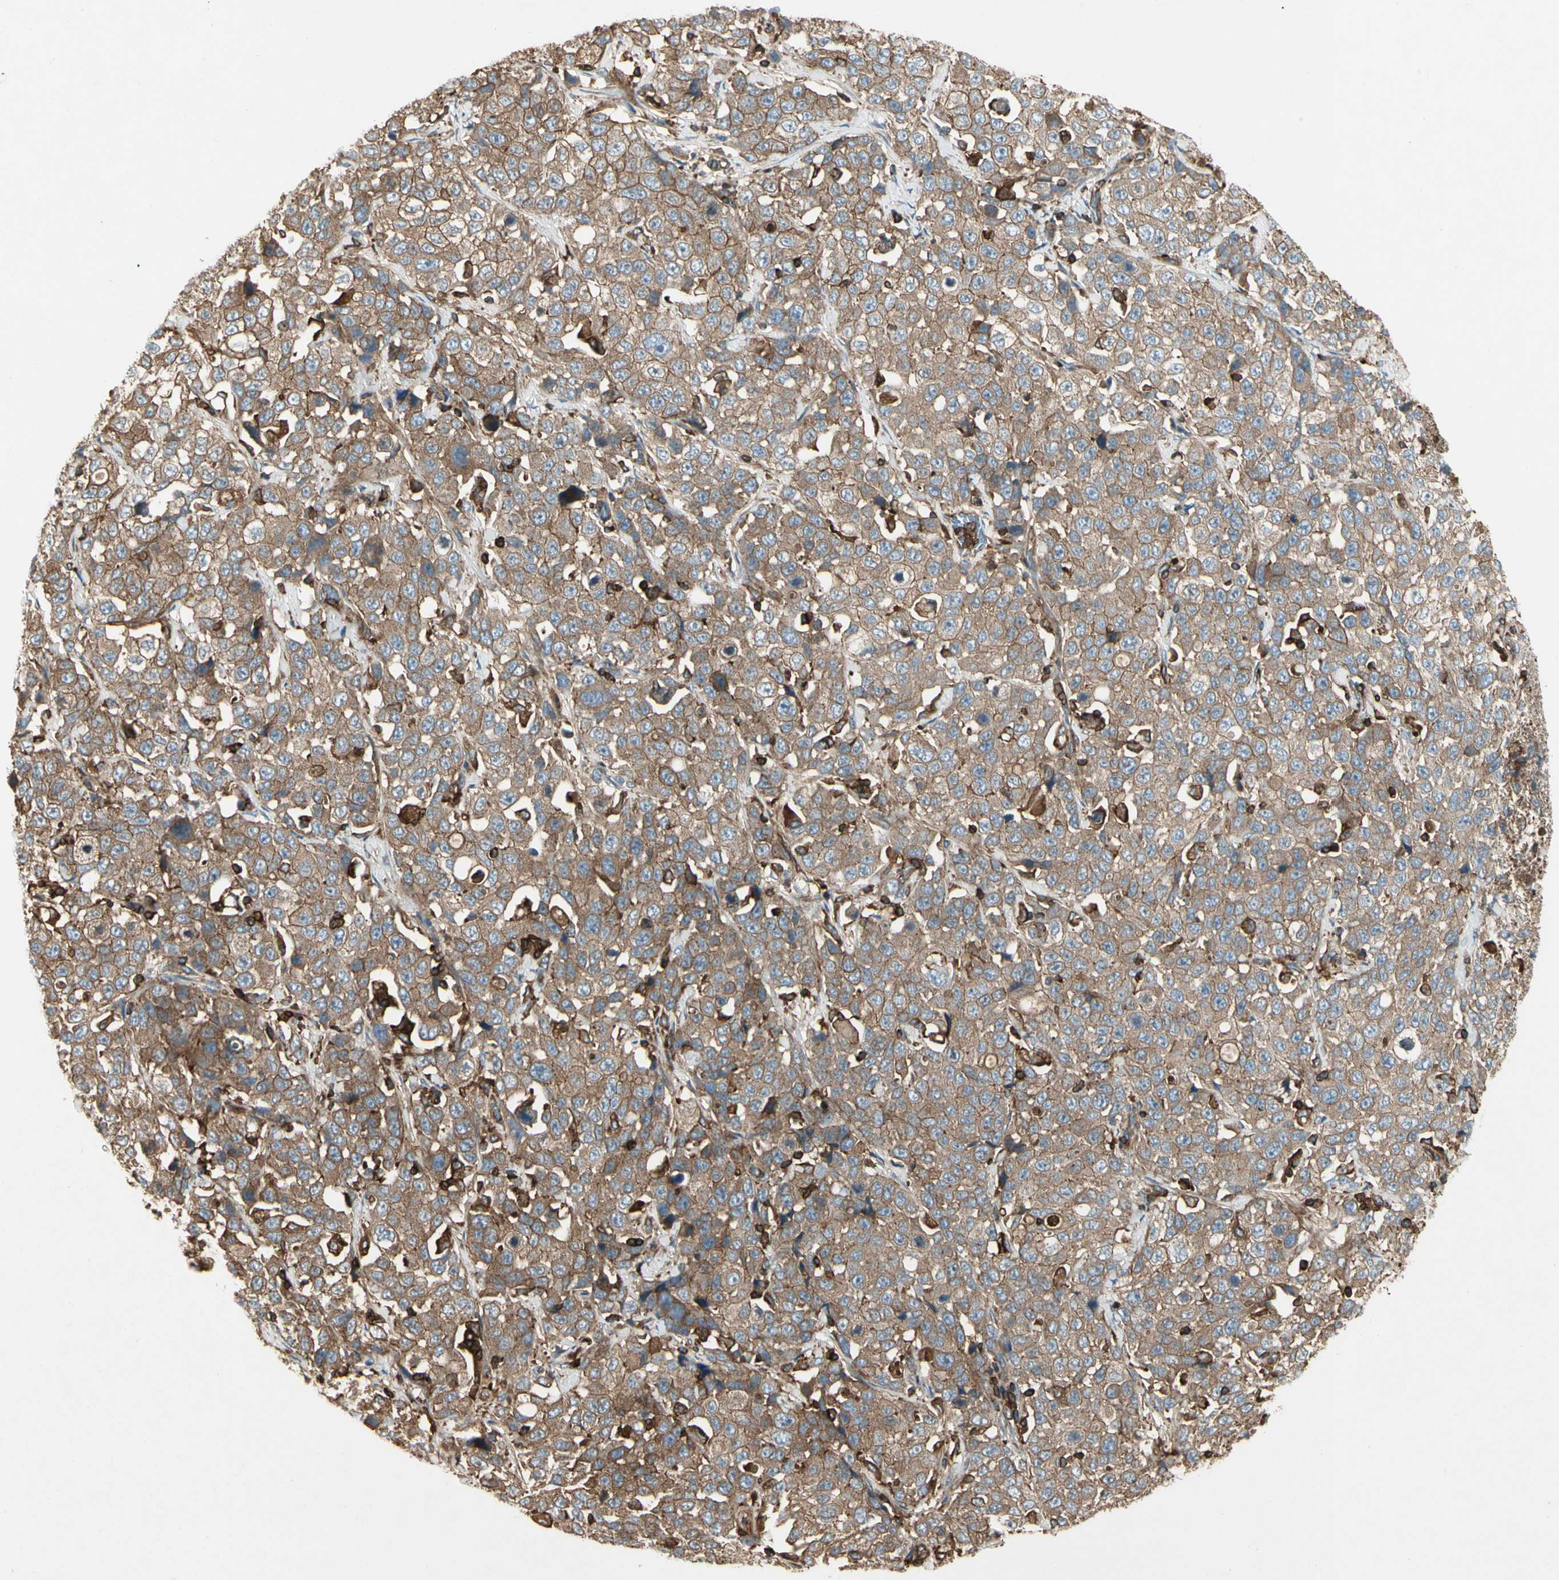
{"staining": {"intensity": "moderate", "quantity": ">75%", "location": "cytoplasmic/membranous"}, "tissue": "stomach cancer", "cell_type": "Tumor cells", "image_type": "cancer", "snomed": [{"axis": "morphology", "description": "Normal tissue, NOS"}, {"axis": "morphology", "description": "Adenocarcinoma, NOS"}, {"axis": "topography", "description": "Stomach"}], "caption": "A high-resolution histopathology image shows IHC staining of stomach cancer (adenocarcinoma), which reveals moderate cytoplasmic/membranous positivity in approximately >75% of tumor cells.", "gene": "ARPC2", "patient": {"sex": "male", "age": 48}}